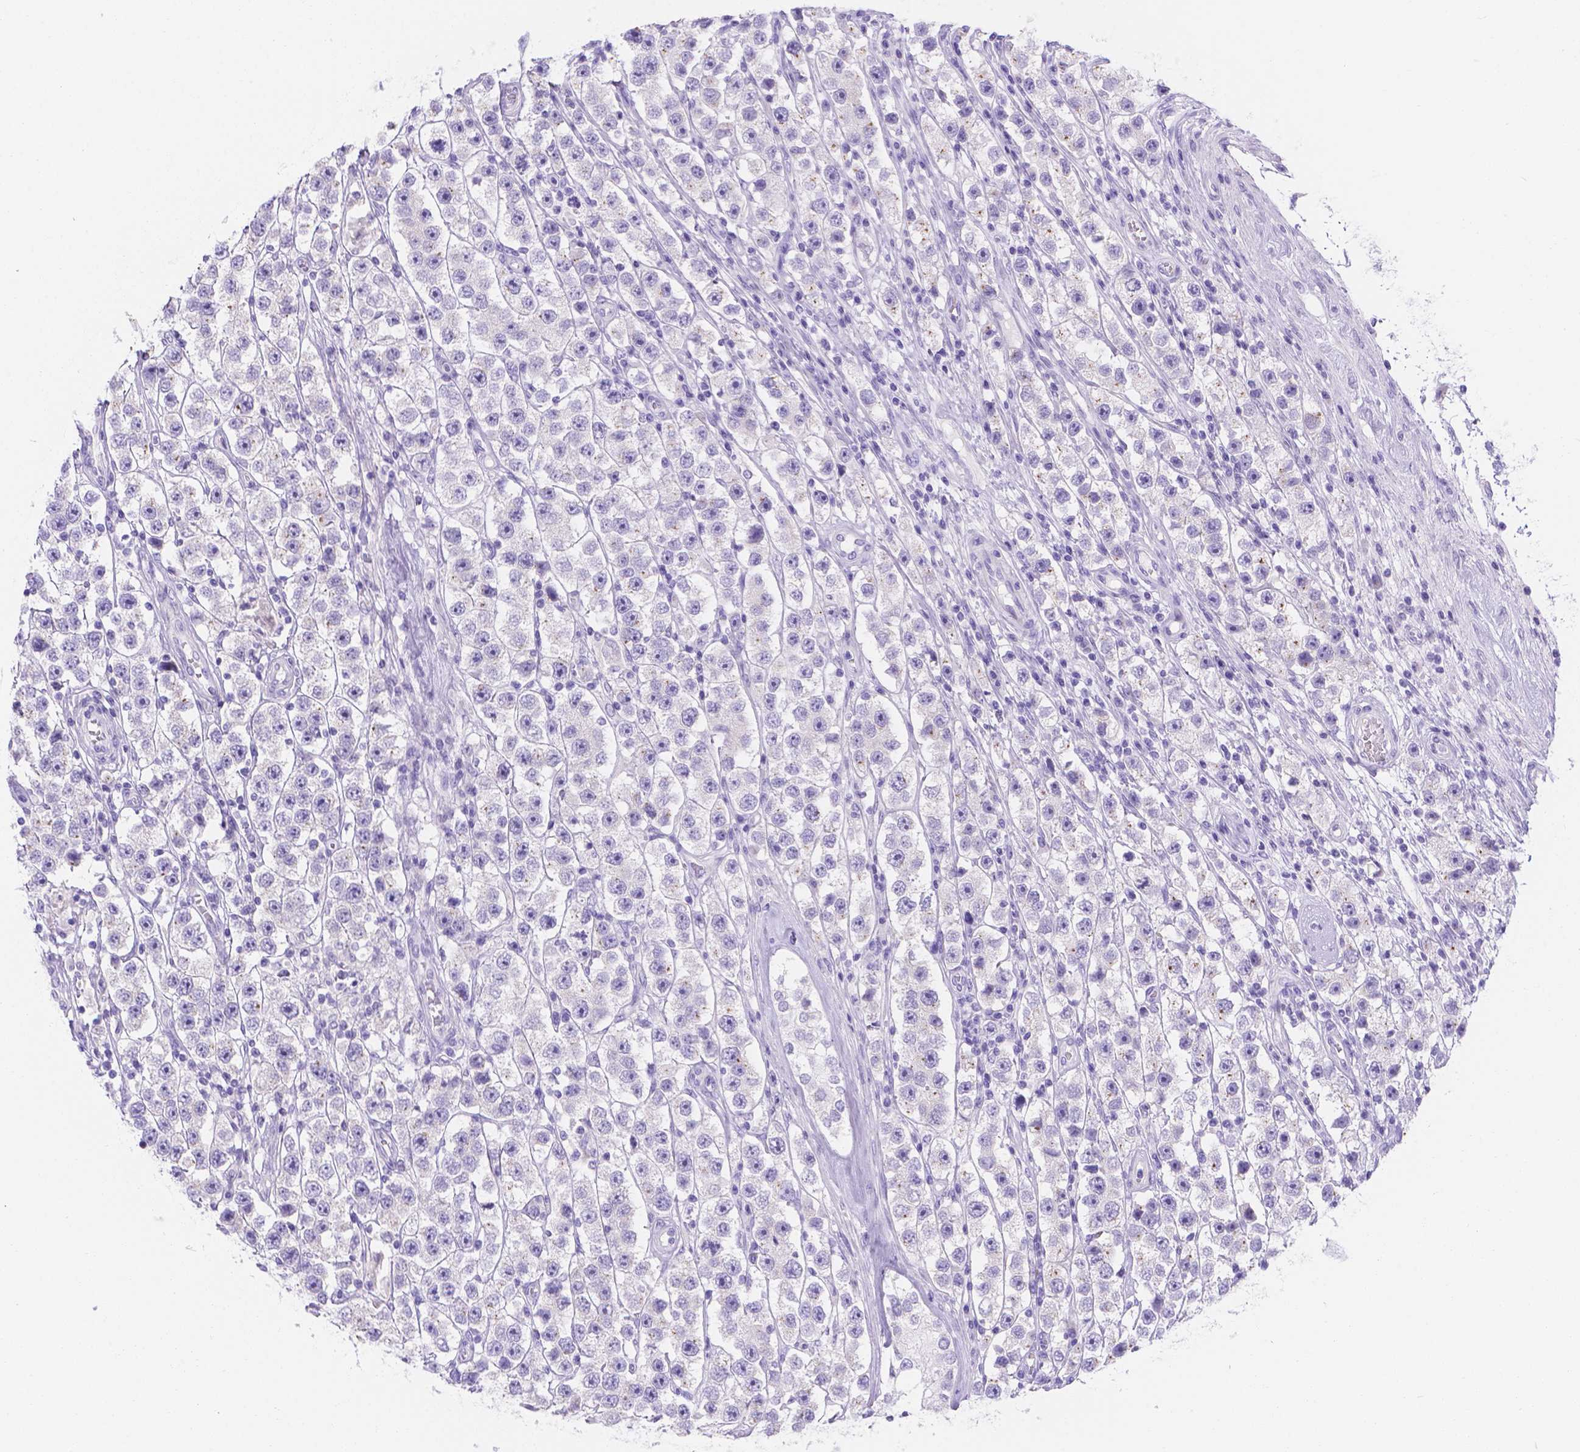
{"staining": {"intensity": "negative", "quantity": "none", "location": "none"}, "tissue": "testis cancer", "cell_type": "Tumor cells", "image_type": "cancer", "snomed": [{"axis": "morphology", "description": "Seminoma, NOS"}, {"axis": "topography", "description": "Testis"}], "caption": "A micrograph of seminoma (testis) stained for a protein displays no brown staining in tumor cells.", "gene": "MLN", "patient": {"sex": "male", "age": 45}}